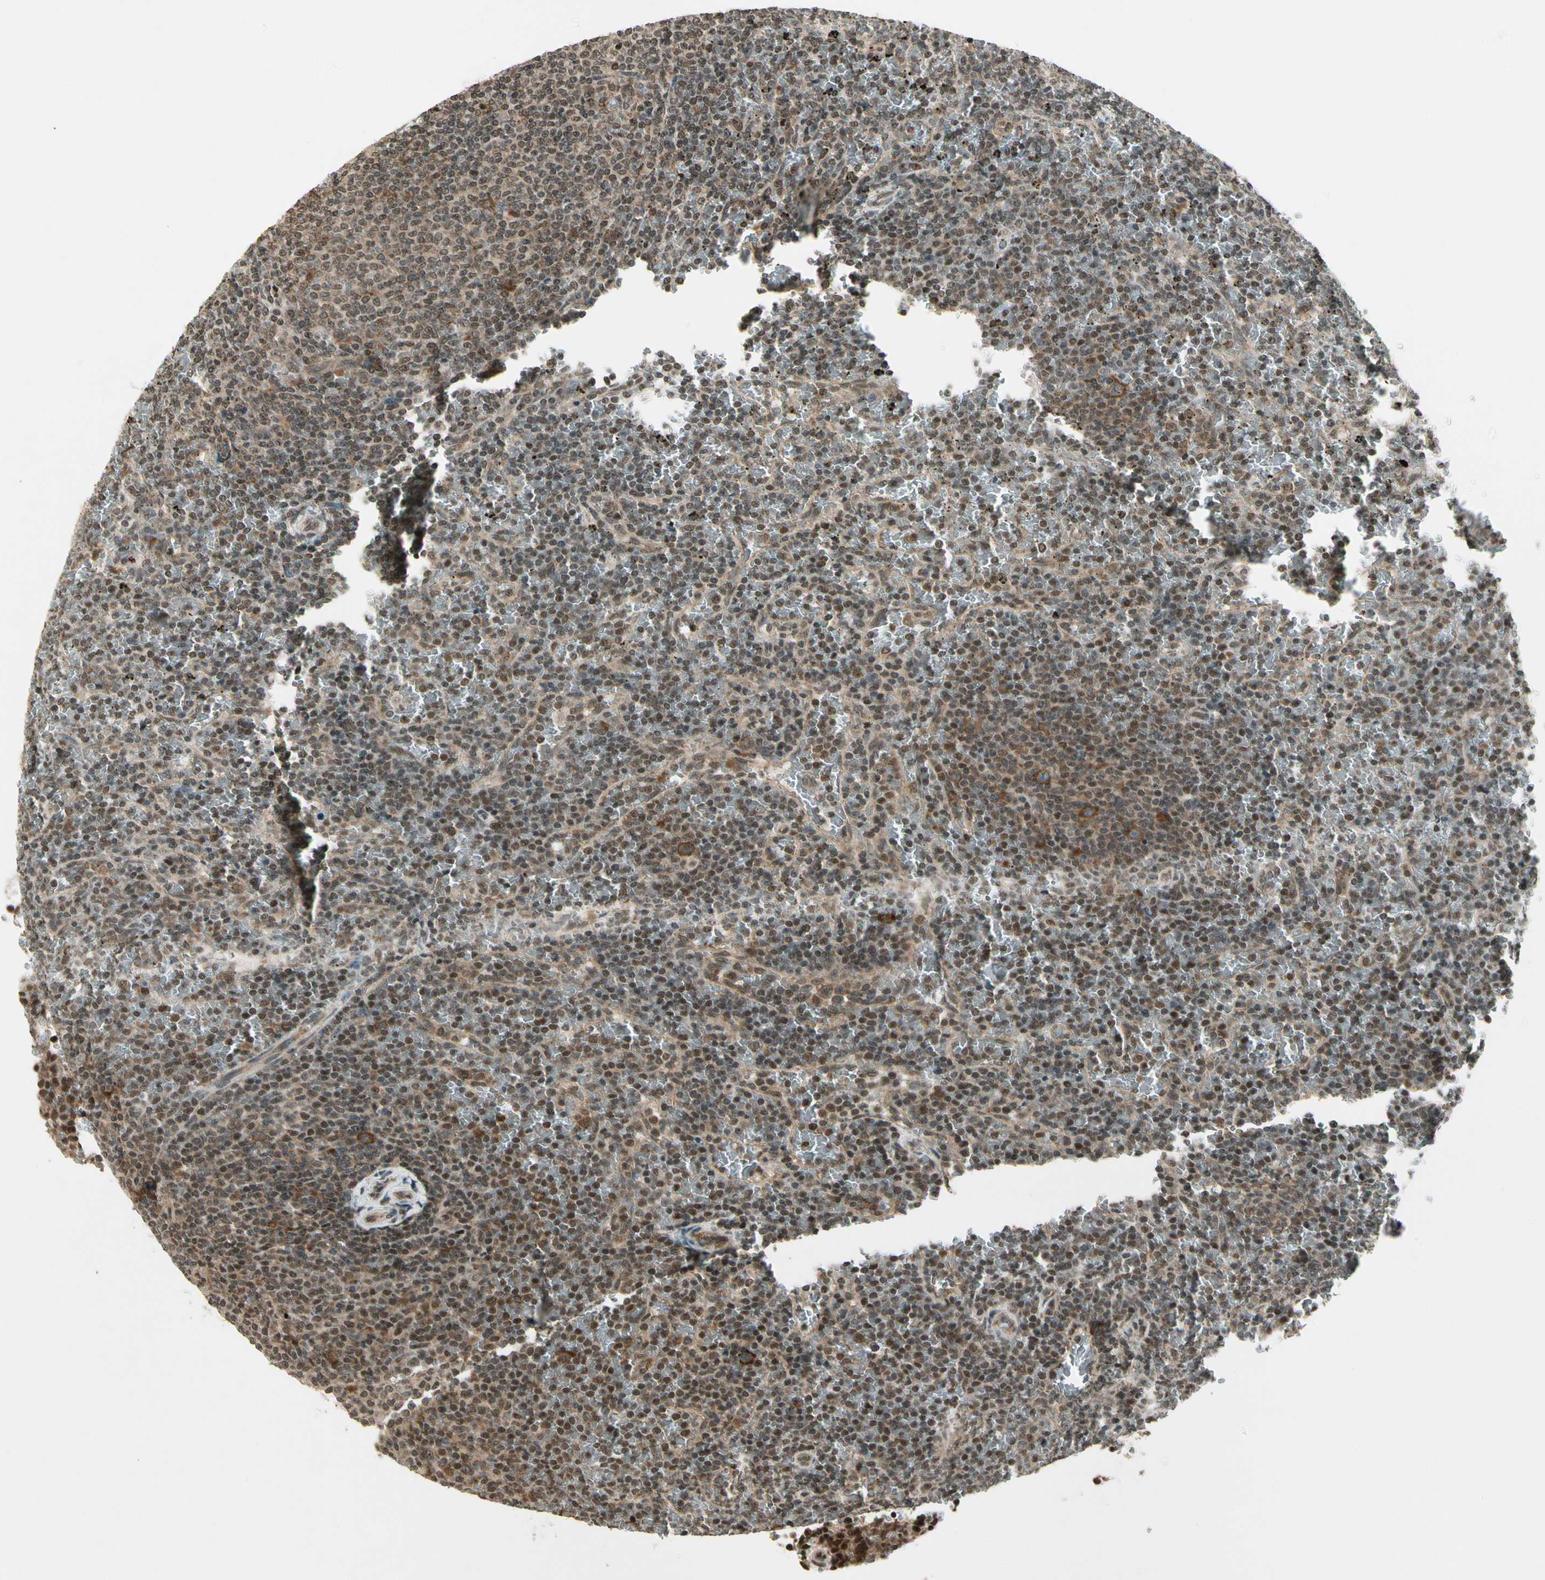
{"staining": {"intensity": "weak", "quantity": "25%-75%", "location": "nuclear"}, "tissue": "lymphoma", "cell_type": "Tumor cells", "image_type": "cancer", "snomed": [{"axis": "morphology", "description": "Malignant lymphoma, non-Hodgkin's type, Low grade"}, {"axis": "topography", "description": "Spleen"}], "caption": "The image displays a brown stain indicating the presence of a protein in the nuclear of tumor cells in lymphoma.", "gene": "SMN2", "patient": {"sex": "female", "age": 77}}